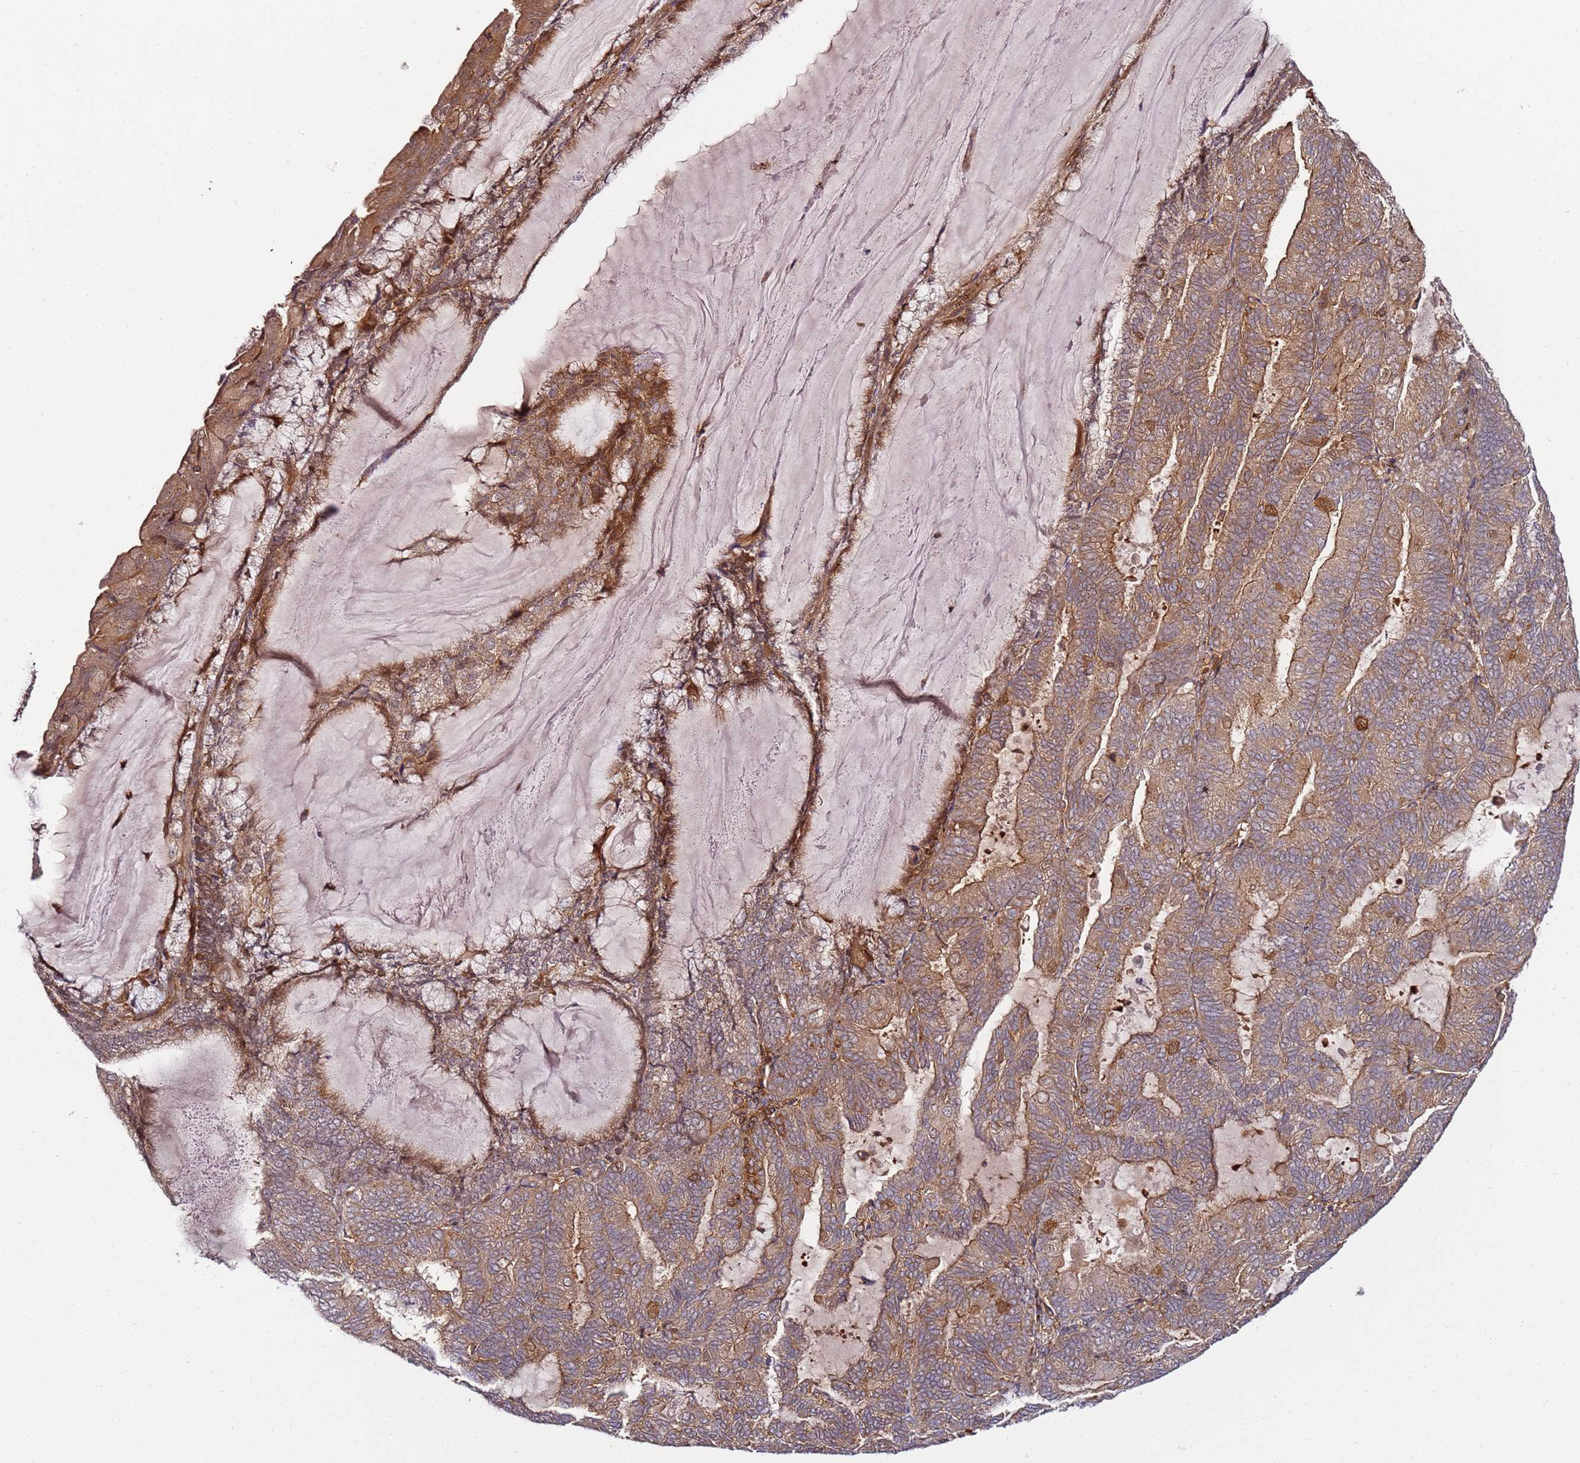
{"staining": {"intensity": "moderate", "quantity": ">75%", "location": "cytoplasmic/membranous"}, "tissue": "endometrial cancer", "cell_type": "Tumor cells", "image_type": "cancer", "snomed": [{"axis": "morphology", "description": "Adenocarcinoma, NOS"}, {"axis": "topography", "description": "Endometrium"}], "caption": "High-power microscopy captured an immunohistochemistry (IHC) micrograph of endometrial cancer, revealing moderate cytoplasmic/membranous staining in approximately >75% of tumor cells. (DAB = brown stain, brightfield microscopy at high magnification).", "gene": "PRMT7", "patient": {"sex": "female", "age": 81}}